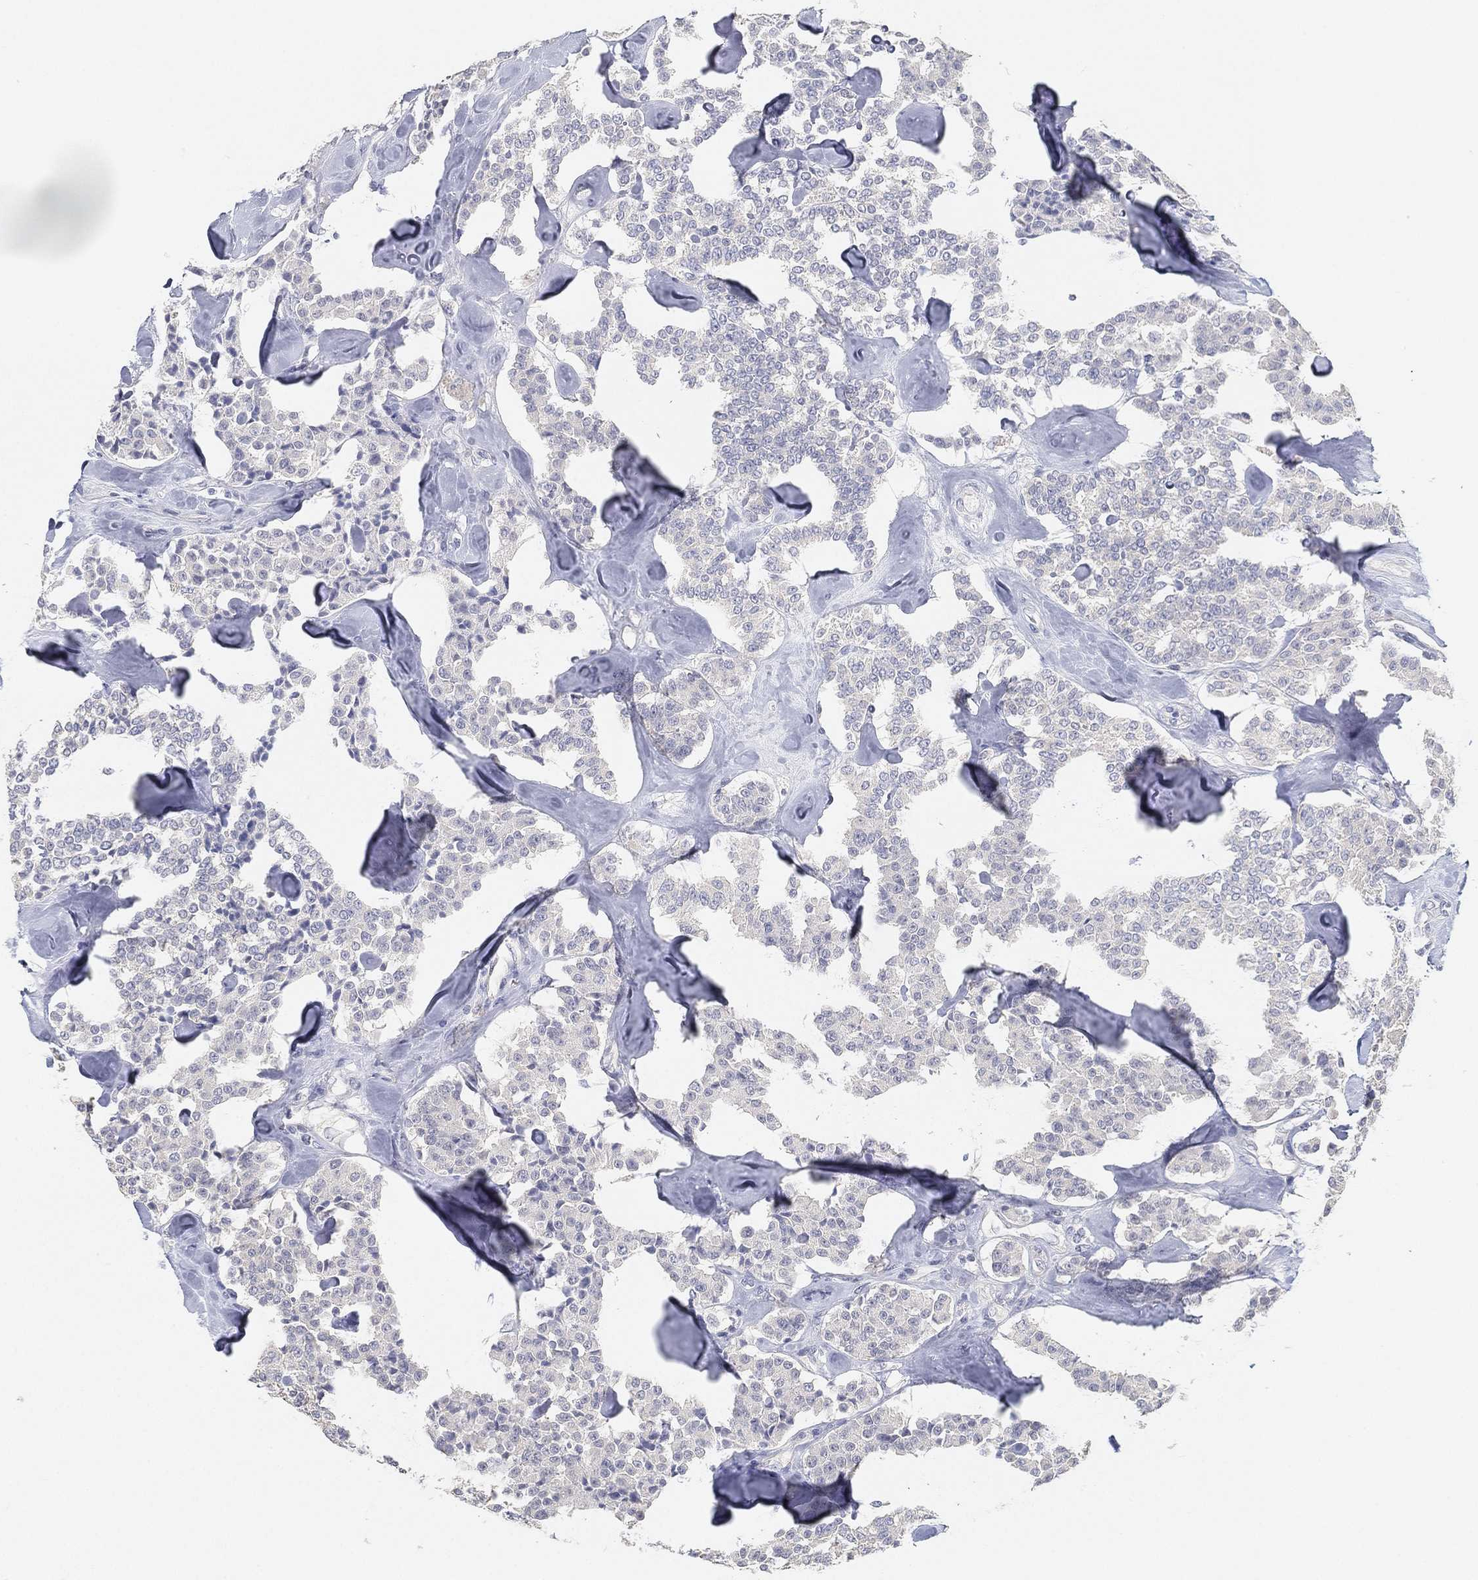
{"staining": {"intensity": "negative", "quantity": "none", "location": "none"}, "tissue": "carcinoid", "cell_type": "Tumor cells", "image_type": "cancer", "snomed": [{"axis": "morphology", "description": "Carcinoid, malignant, NOS"}, {"axis": "topography", "description": "Pancreas"}], "caption": "Tumor cells are negative for protein expression in human malignant carcinoid.", "gene": "GPR61", "patient": {"sex": "male", "age": 41}}